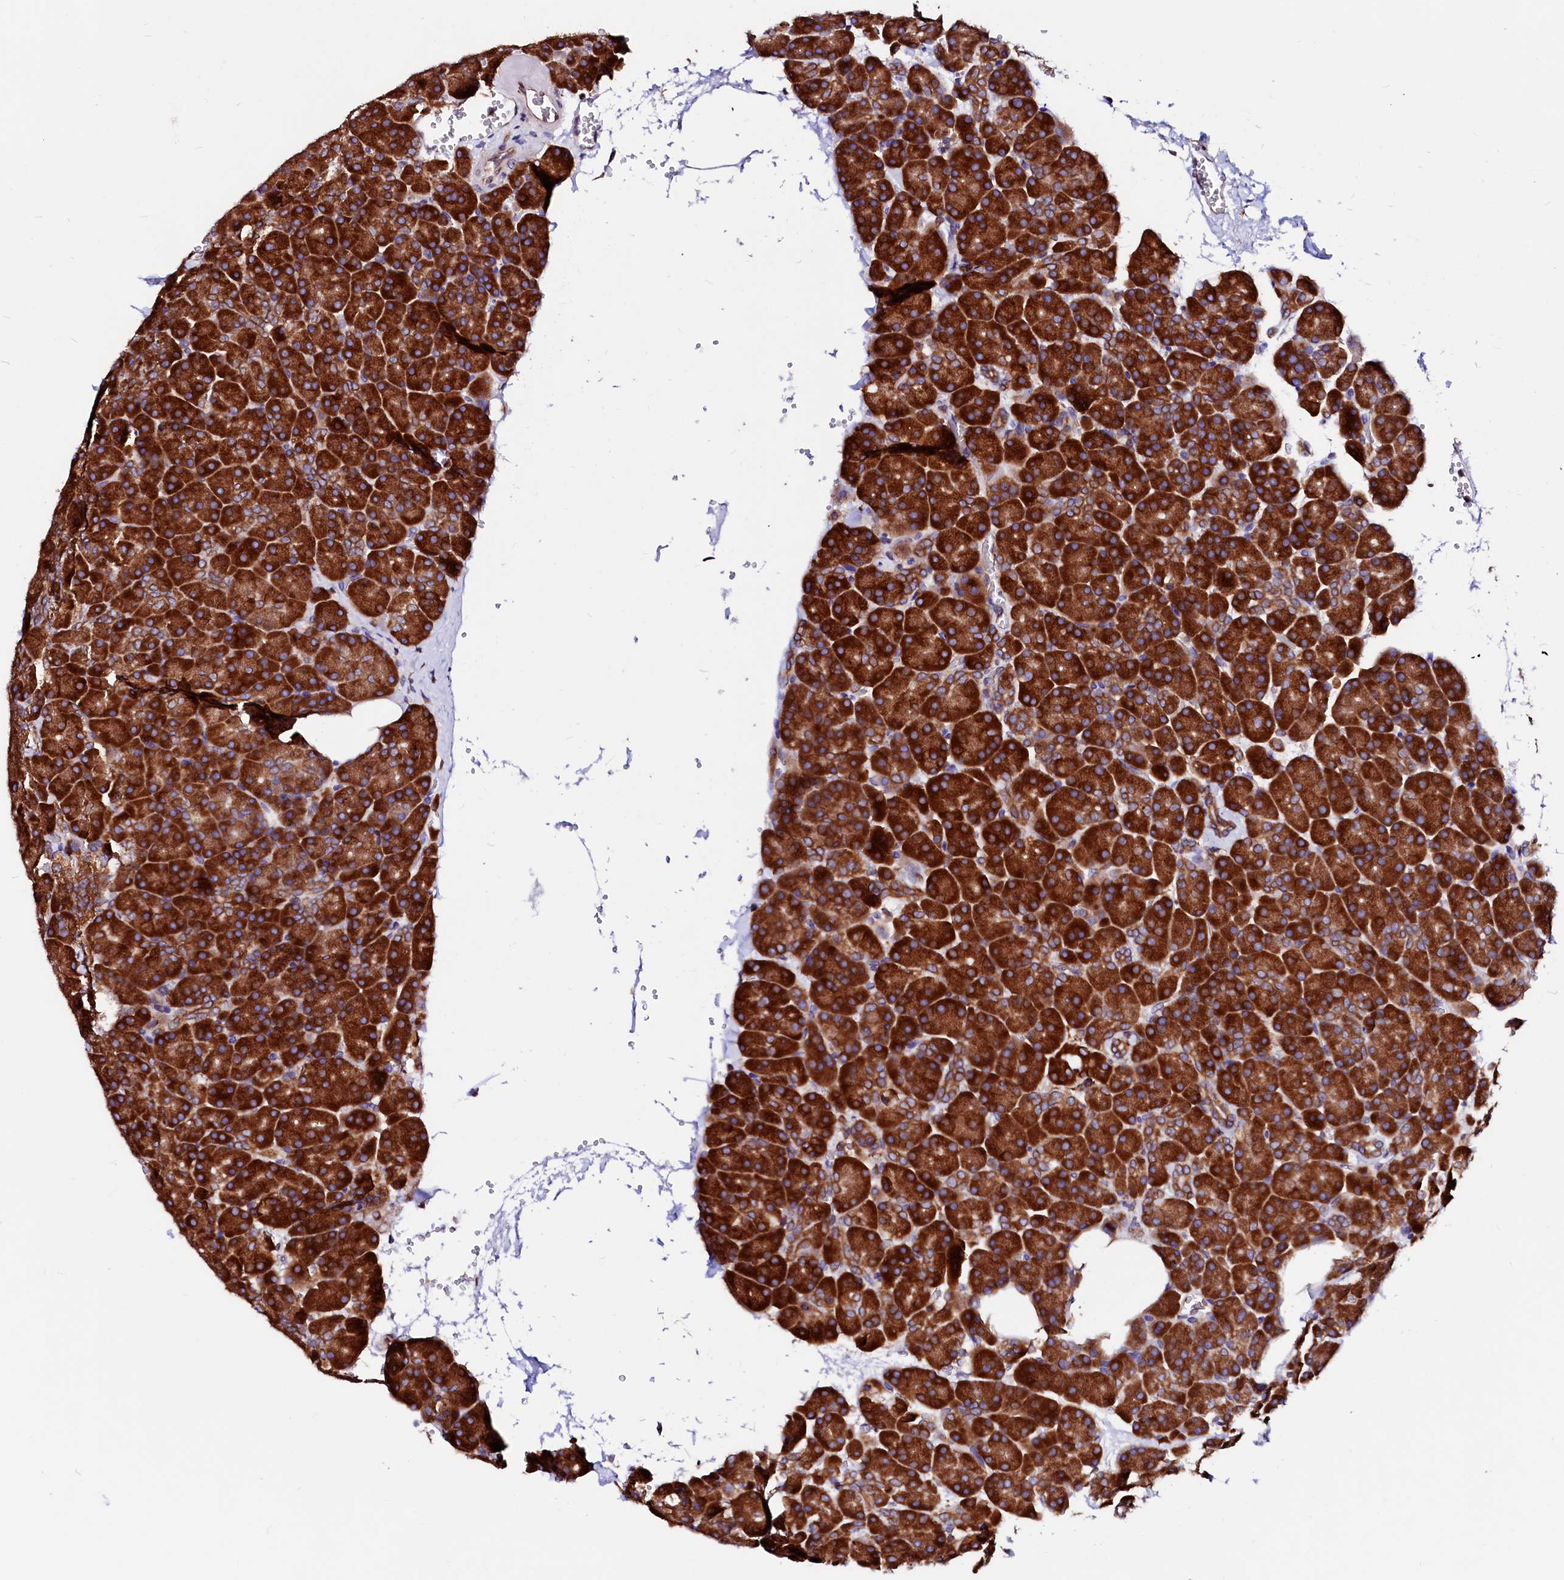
{"staining": {"intensity": "strong", "quantity": ">75%", "location": "cytoplasmic/membranous"}, "tissue": "pancreas", "cell_type": "Exocrine glandular cells", "image_type": "normal", "snomed": [{"axis": "morphology", "description": "Normal tissue, NOS"}, {"axis": "morphology", "description": "Carcinoid, malignant, NOS"}, {"axis": "topography", "description": "Pancreas"}], "caption": "A high-resolution micrograph shows immunohistochemistry staining of unremarkable pancreas, which demonstrates strong cytoplasmic/membranous staining in approximately >75% of exocrine glandular cells.", "gene": "DERL1", "patient": {"sex": "female", "age": 35}}